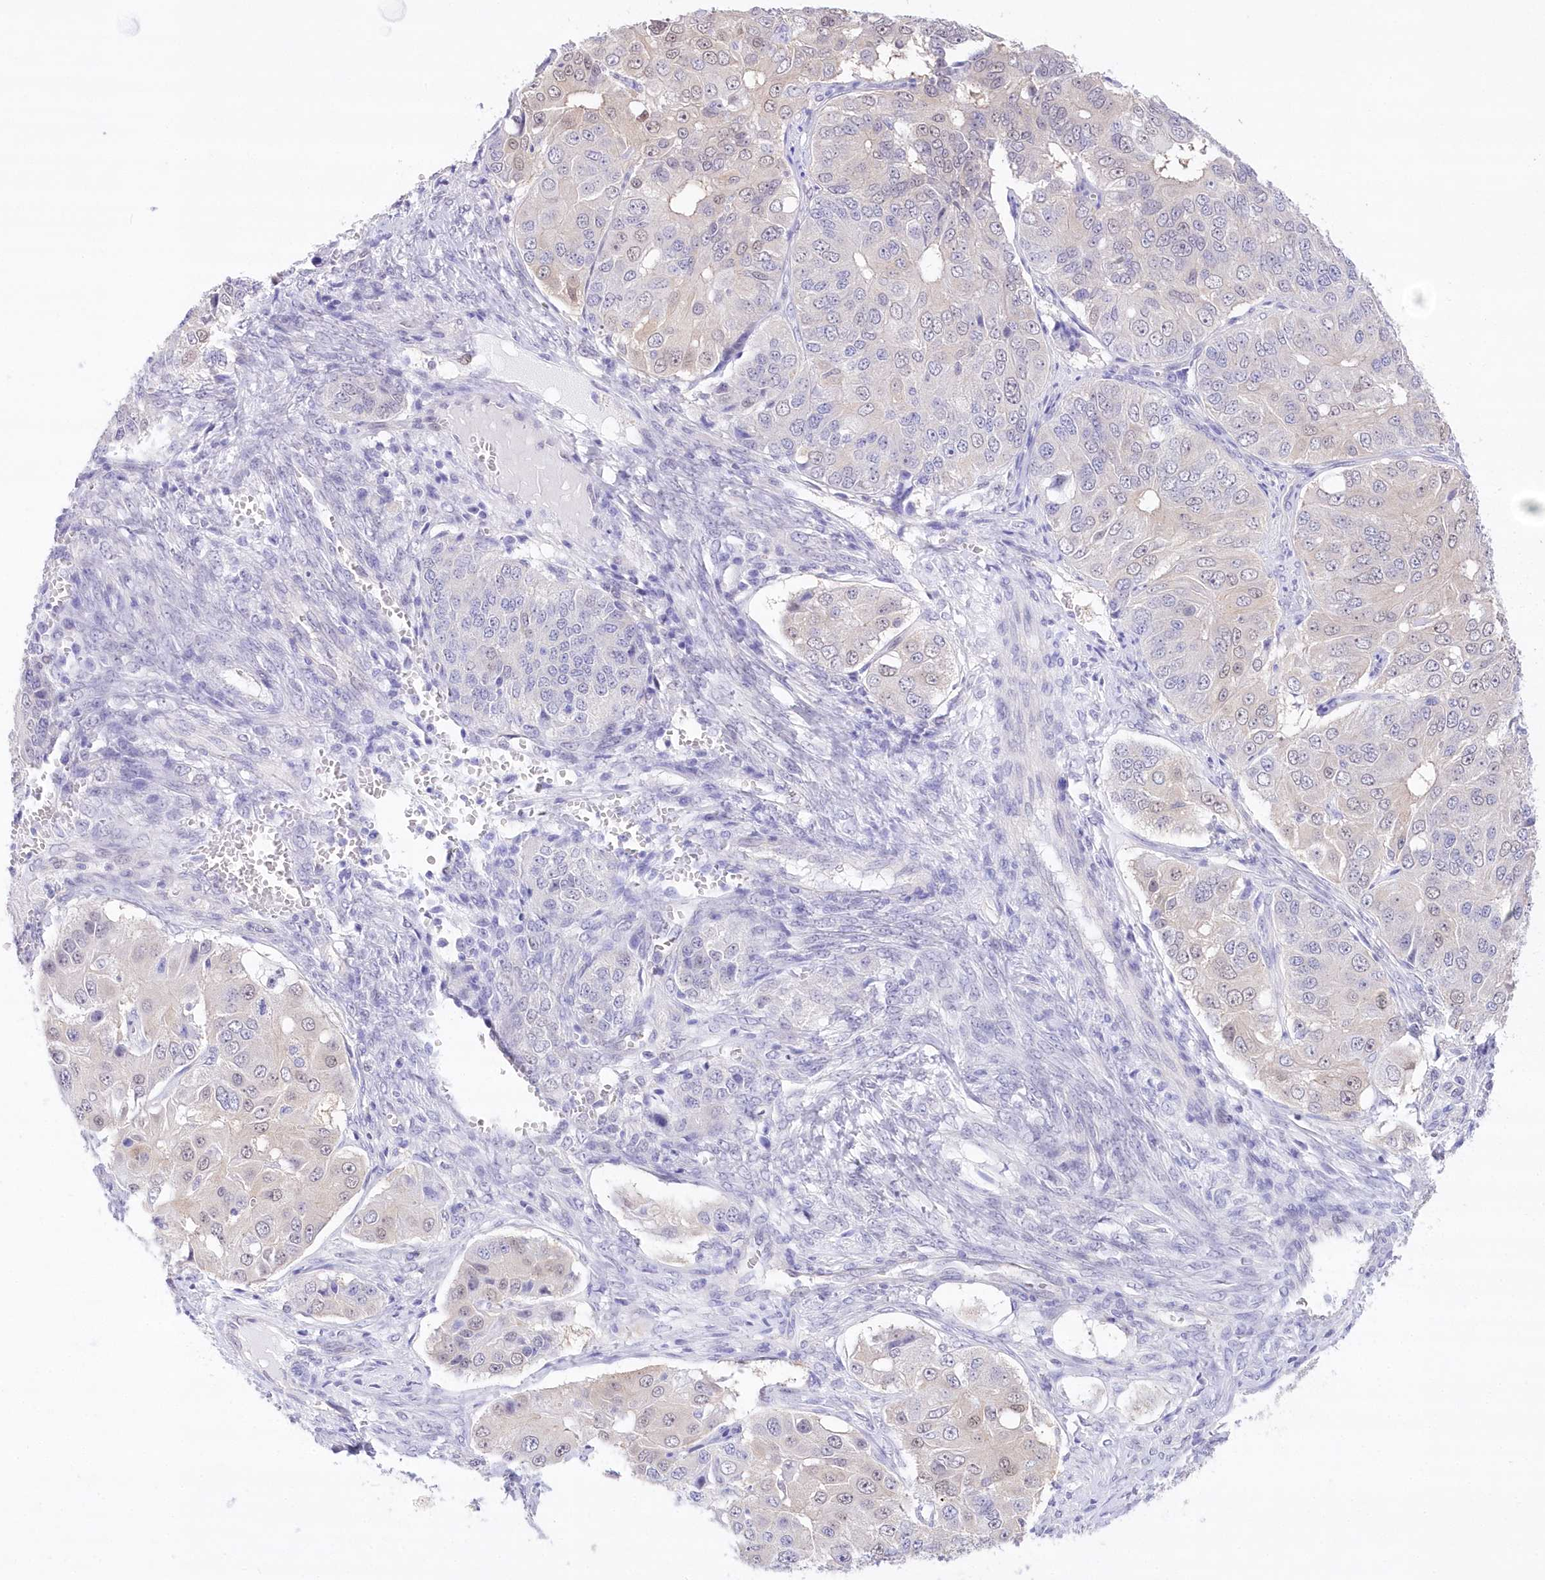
{"staining": {"intensity": "weak", "quantity": "<25%", "location": "nuclear"}, "tissue": "ovarian cancer", "cell_type": "Tumor cells", "image_type": "cancer", "snomed": [{"axis": "morphology", "description": "Carcinoma, endometroid"}, {"axis": "topography", "description": "Ovary"}], "caption": "This micrograph is of ovarian cancer stained with immunohistochemistry to label a protein in brown with the nuclei are counter-stained blue. There is no positivity in tumor cells.", "gene": "UBA6", "patient": {"sex": "female", "age": 51}}